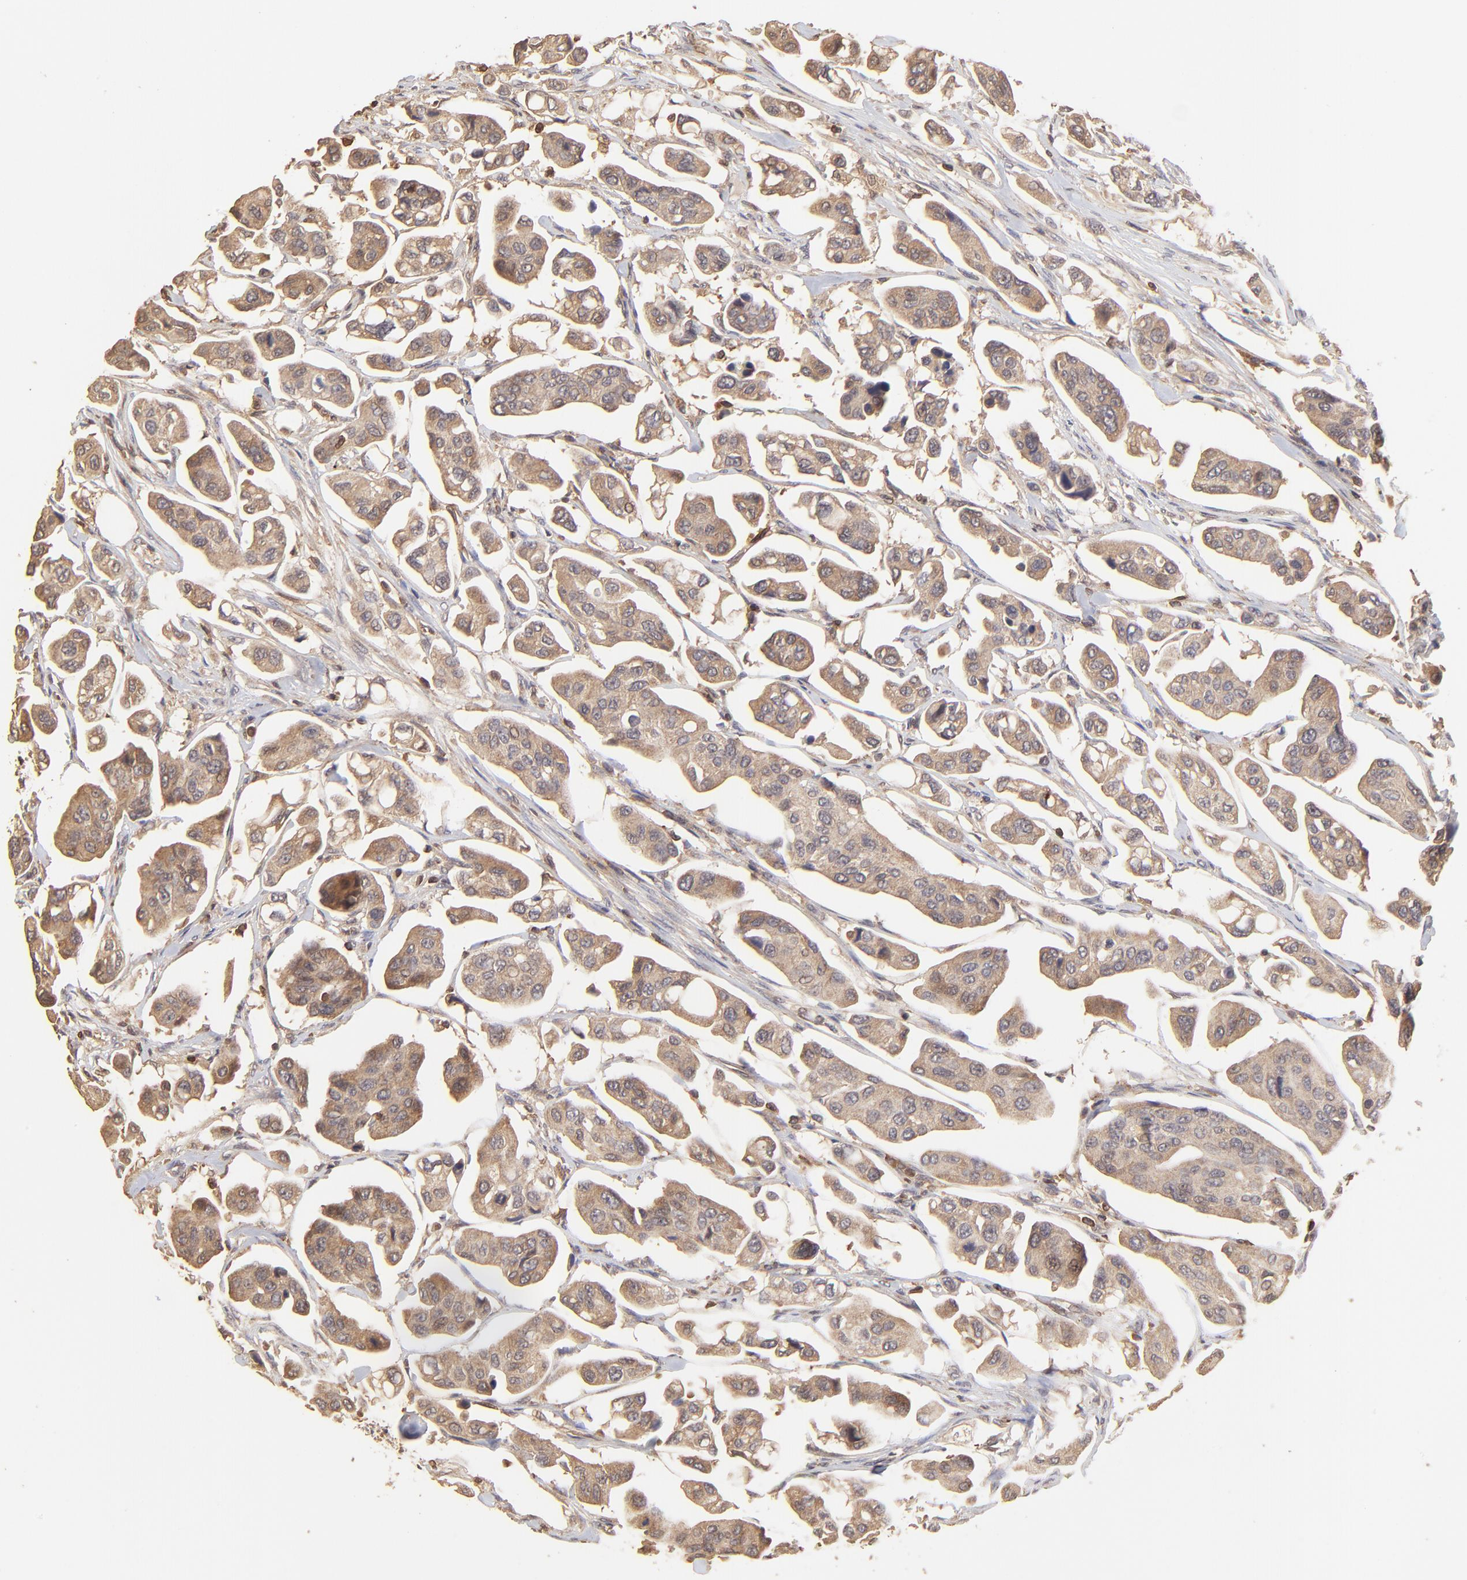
{"staining": {"intensity": "moderate", "quantity": ">75%", "location": "cytoplasmic/membranous"}, "tissue": "urothelial cancer", "cell_type": "Tumor cells", "image_type": "cancer", "snomed": [{"axis": "morphology", "description": "Adenocarcinoma, NOS"}, {"axis": "topography", "description": "Urinary bladder"}], "caption": "Protein staining demonstrates moderate cytoplasmic/membranous staining in approximately >75% of tumor cells in adenocarcinoma.", "gene": "STON2", "patient": {"sex": "male", "age": 61}}